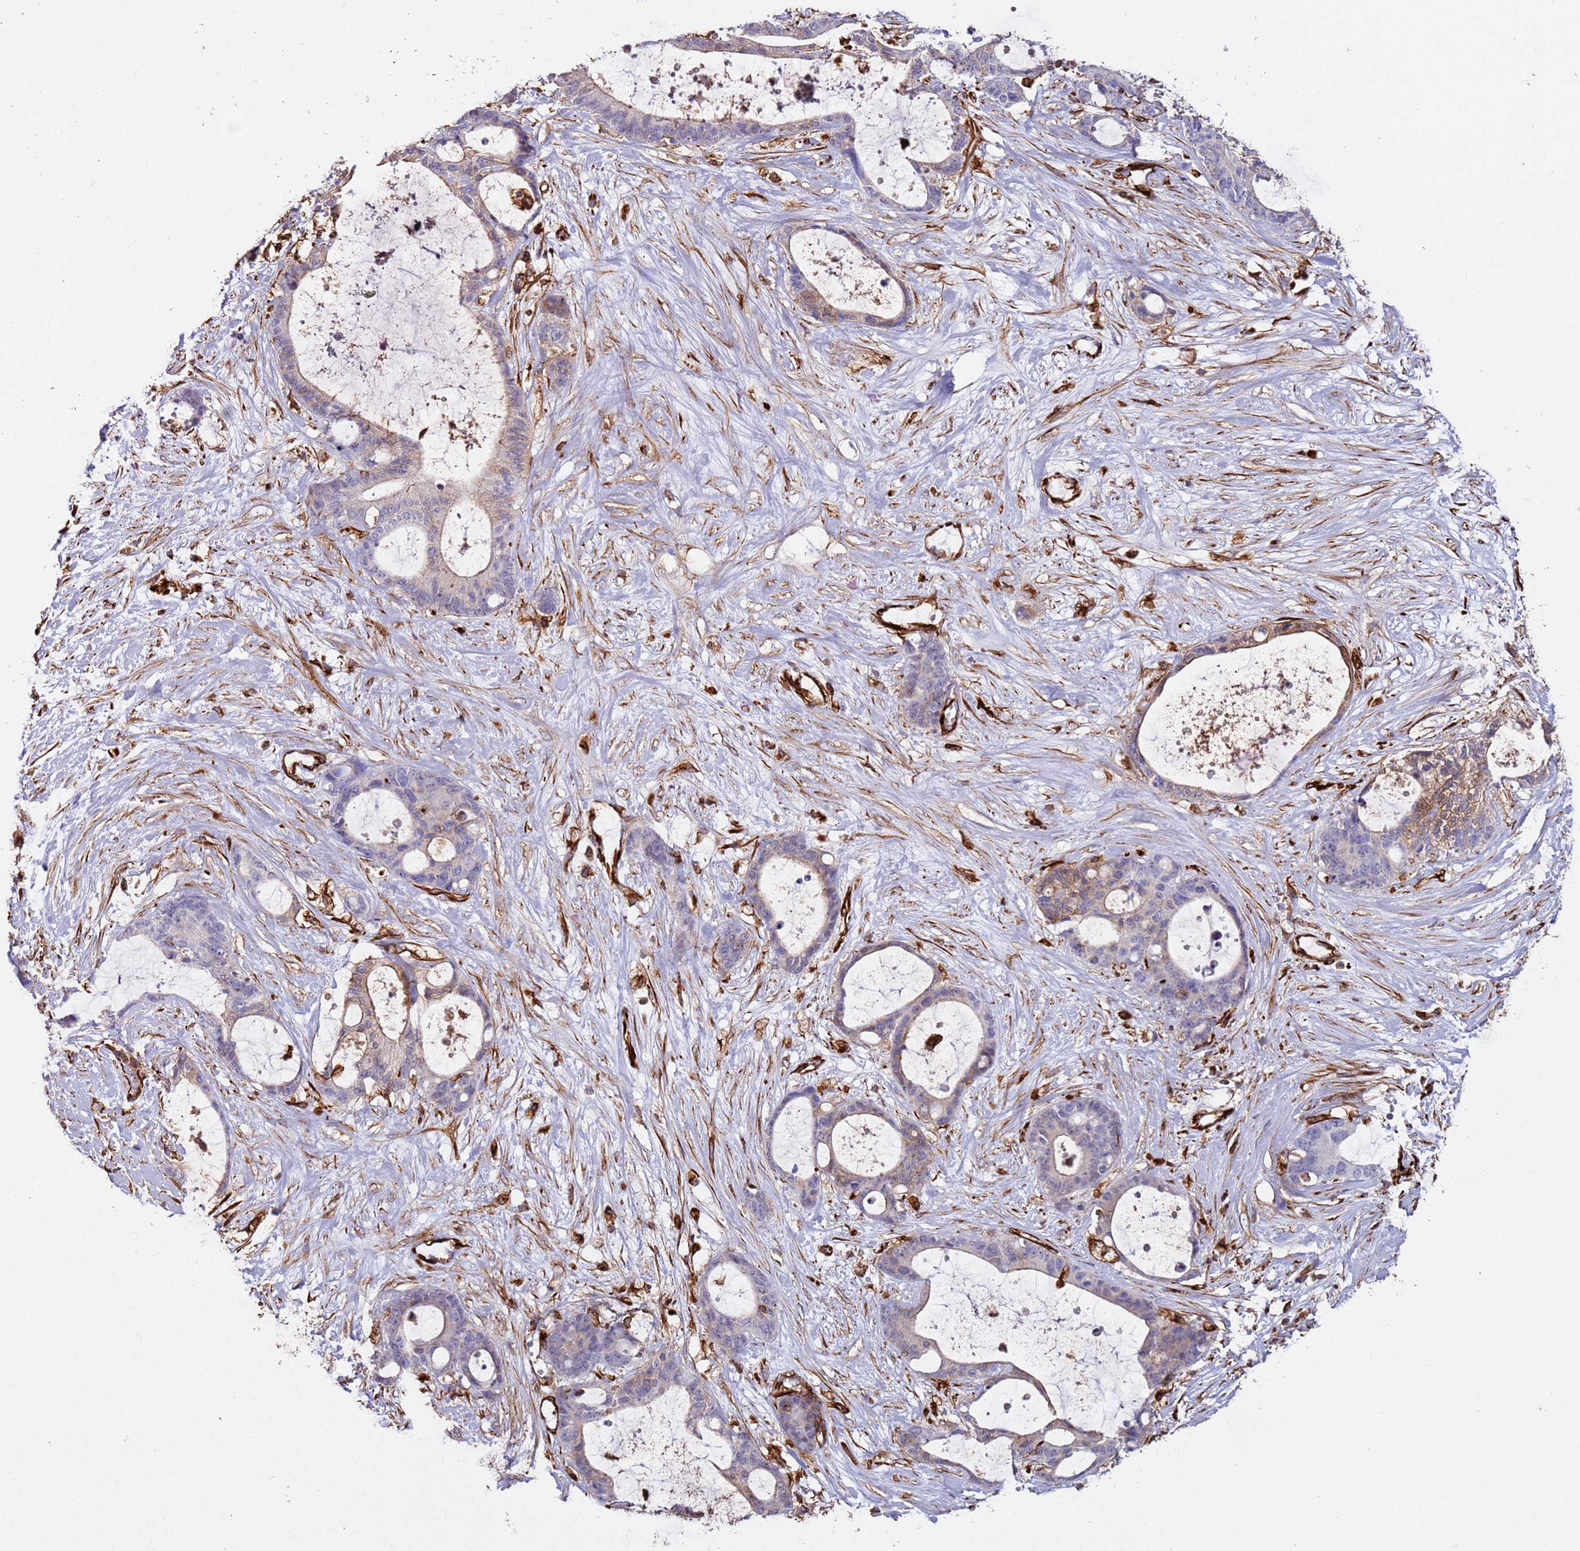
{"staining": {"intensity": "weak", "quantity": "<25%", "location": "cytoplasmic/membranous"}, "tissue": "liver cancer", "cell_type": "Tumor cells", "image_type": "cancer", "snomed": [{"axis": "morphology", "description": "Normal tissue, NOS"}, {"axis": "morphology", "description": "Cholangiocarcinoma"}, {"axis": "topography", "description": "Liver"}, {"axis": "topography", "description": "Peripheral nerve tissue"}], "caption": "High power microscopy histopathology image of an IHC photomicrograph of liver cancer, revealing no significant expression in tumor cells.", "gene": "MRGPRE", "patient": {"sex": "female", "age": 73}}